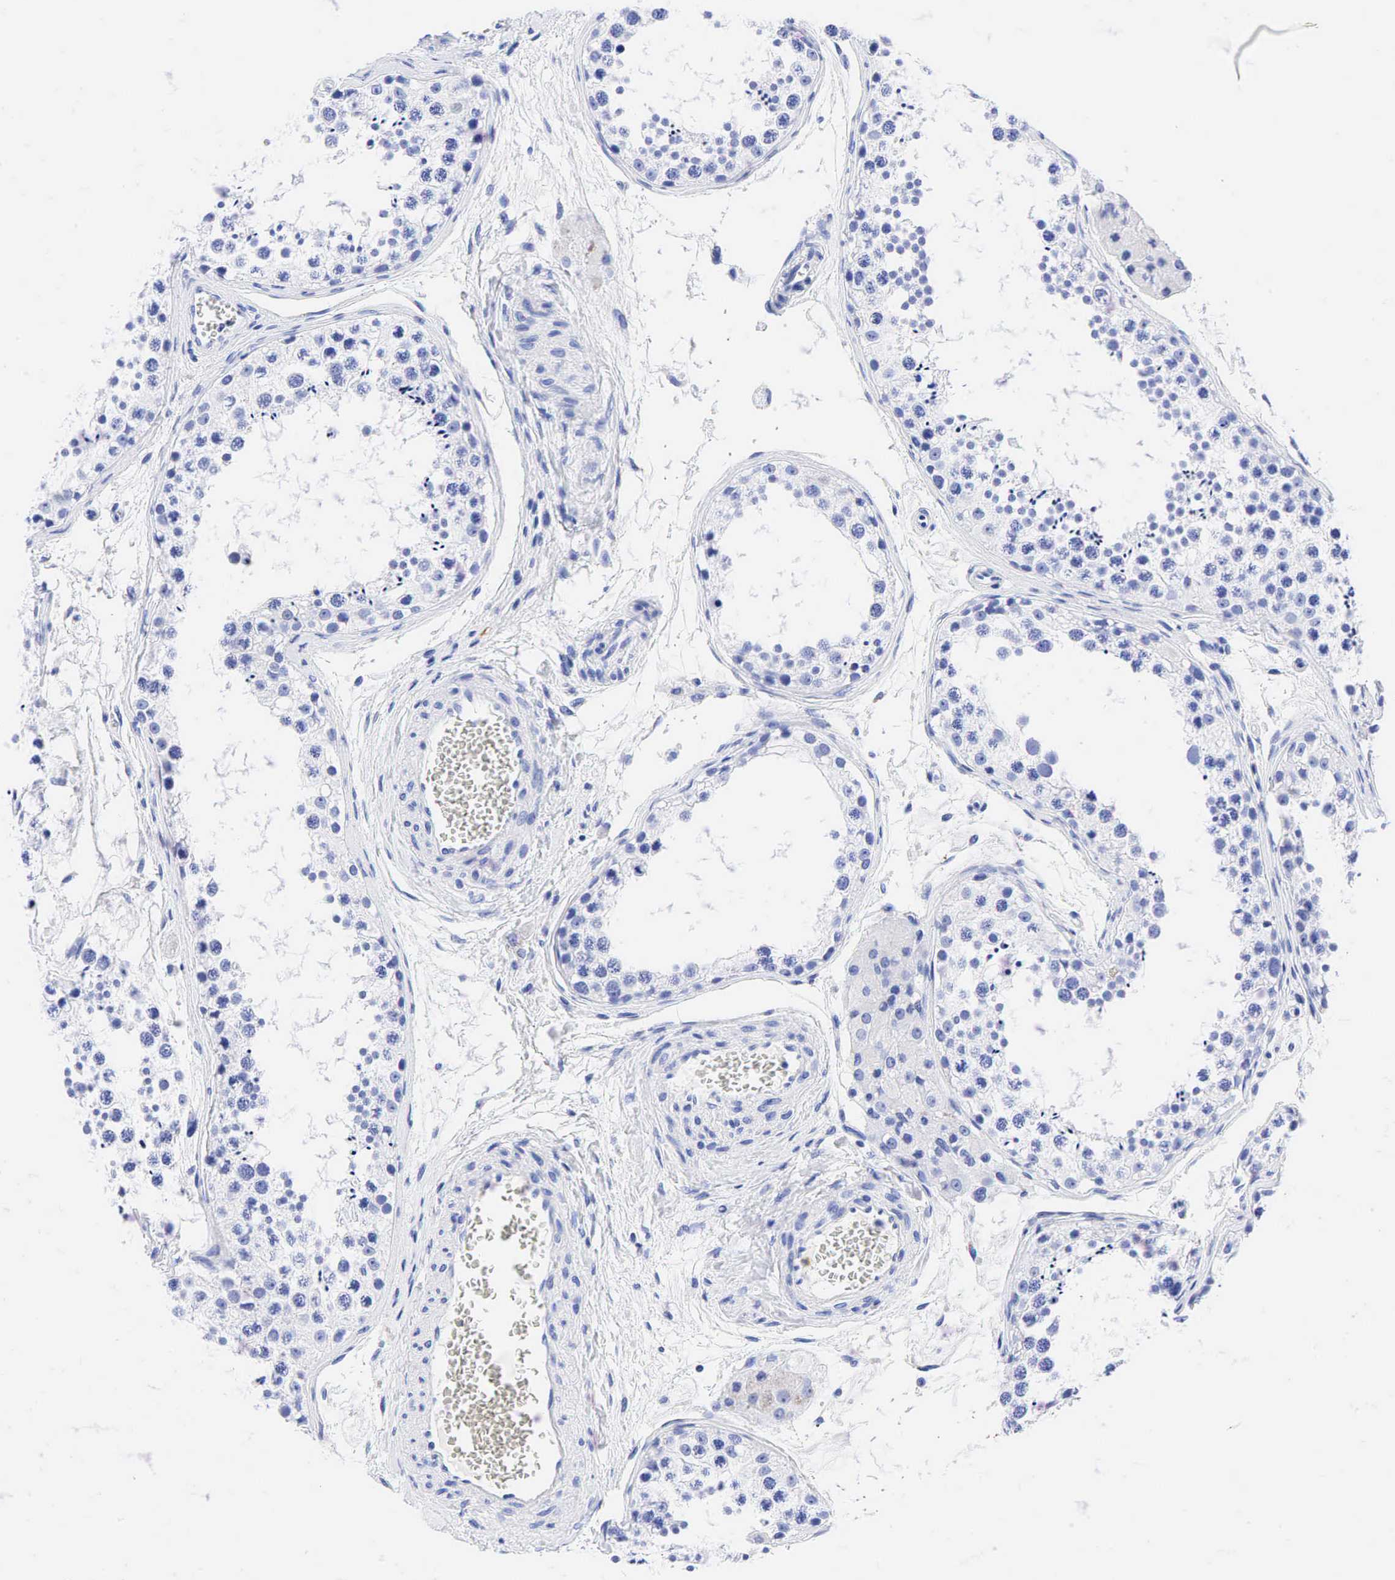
{"staining": {"intensity": "negative", "quantity": "none", "location": "none"}, "tissue": "testis", "cell_type": "Cells in seminiferous ducts", "image_type": "normal", "snomed": [{"axis": "morphology", "description": "Normal tissue, NOS"}, {"axis": "topography", "description": "Testis"}], "caption": "IHC photomicrograph of unremarkable testis stained for a protein (brown), which exhibits no expression in cells in seminiferous ducts. (Immunohistochemistry, brightfield microscopy, high magnification).", "gene": "FUT4", "patient": {"sex": "male", "age": 57}}